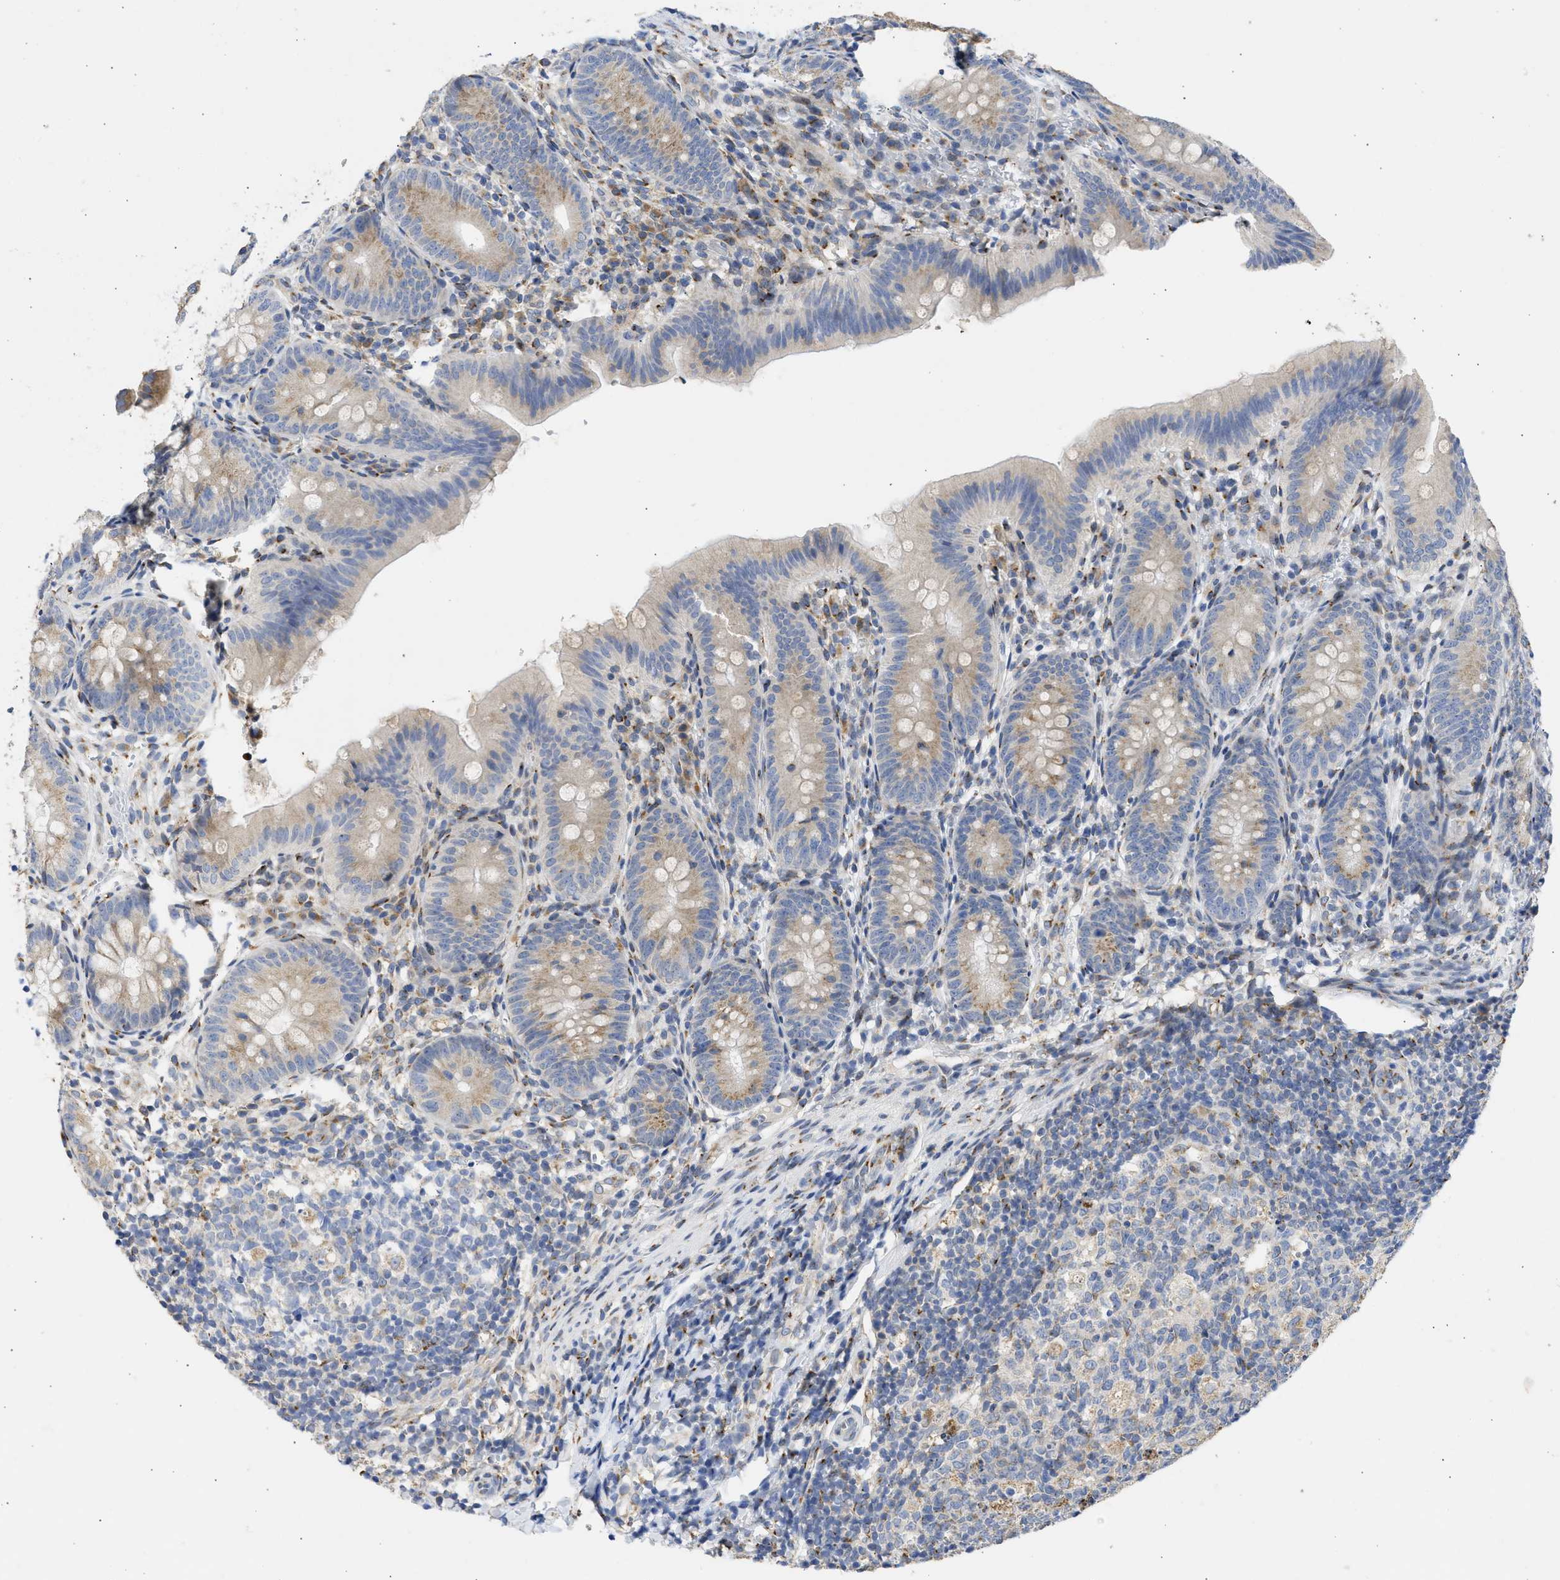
{"staining": {"intensity": "weak", "quantity": "25%-75%", "location": "cytoplasmic/membranous"}, "tissue": "appendix", "cell_type": "Glandular cells", "image_type": "normal", "snomed": [{"axis": "morphology", "description": "Normal tissue, NOS"}, {"axis": "topography", "description": "Appendix"}], "caption": "This histopathology image exhibits immunohistochemistry staining of benign human appendix, with low weak cytoplasmic/membranous staining in about 25%-75% of glandular cells.", "gene": "TMED1", "patient": {"sex": "male", "age": 1}}